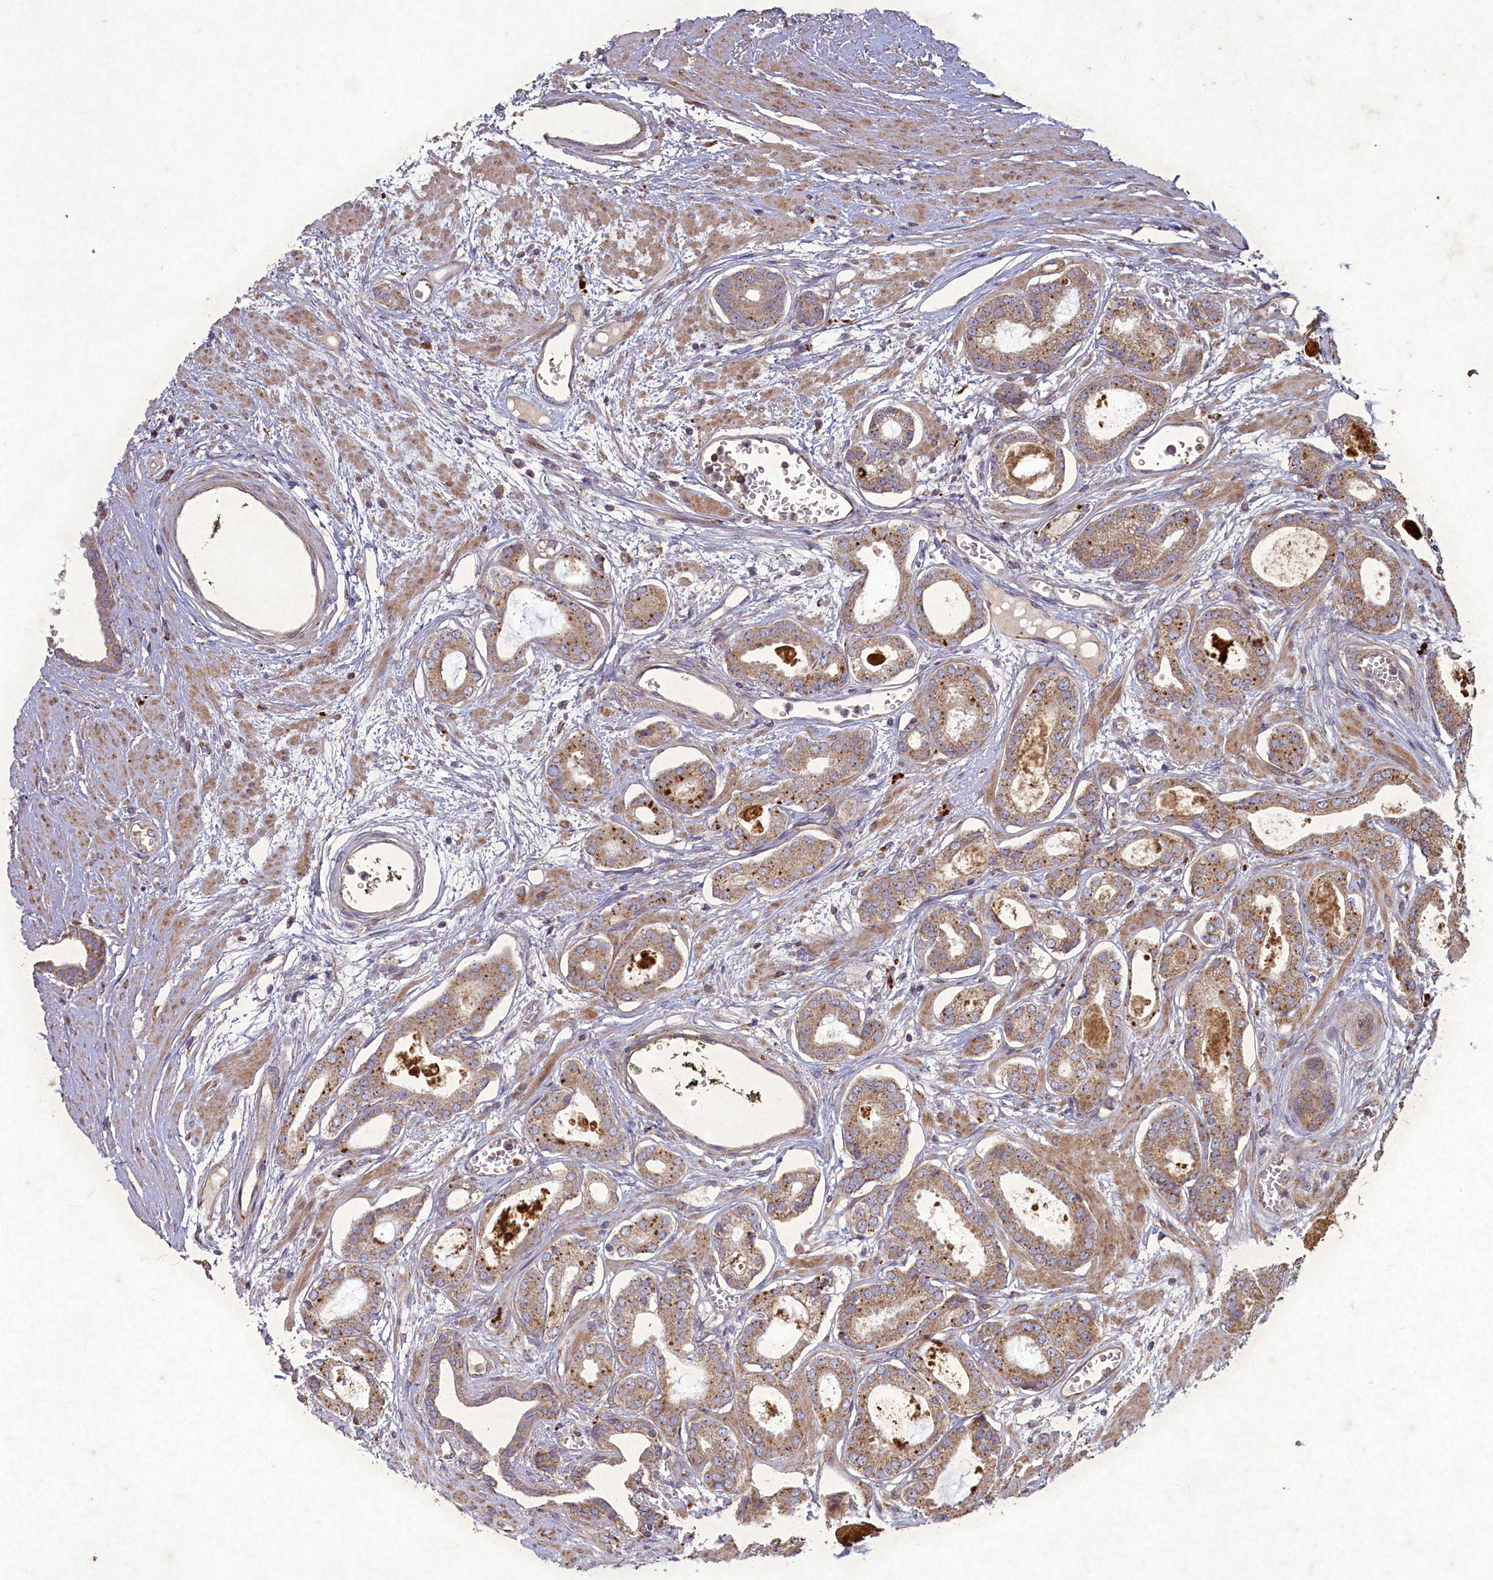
{"staining": {"intensity": "moderate", "quantity": ">75%", "location": "cytoplasmic/membranous"}, "tissue": "prostate cancer", "cell_type": "Tumor cells", "image_type": "cancer", "snomed": [{"axis": "morphology", "description": "Adenocarcinoma, Low grade"}, {"axis": "topography", "description": "Prostate"}], "caption": "Low-grade adenocarcinoma (prostate) was stained to show a protein in brown. There is medium levels of moderate cytoplasmic/membranous staining in about >75% of tumor cells.", "gene": "CIAO2B", "patient": {"sex": "male", "age": 60}}